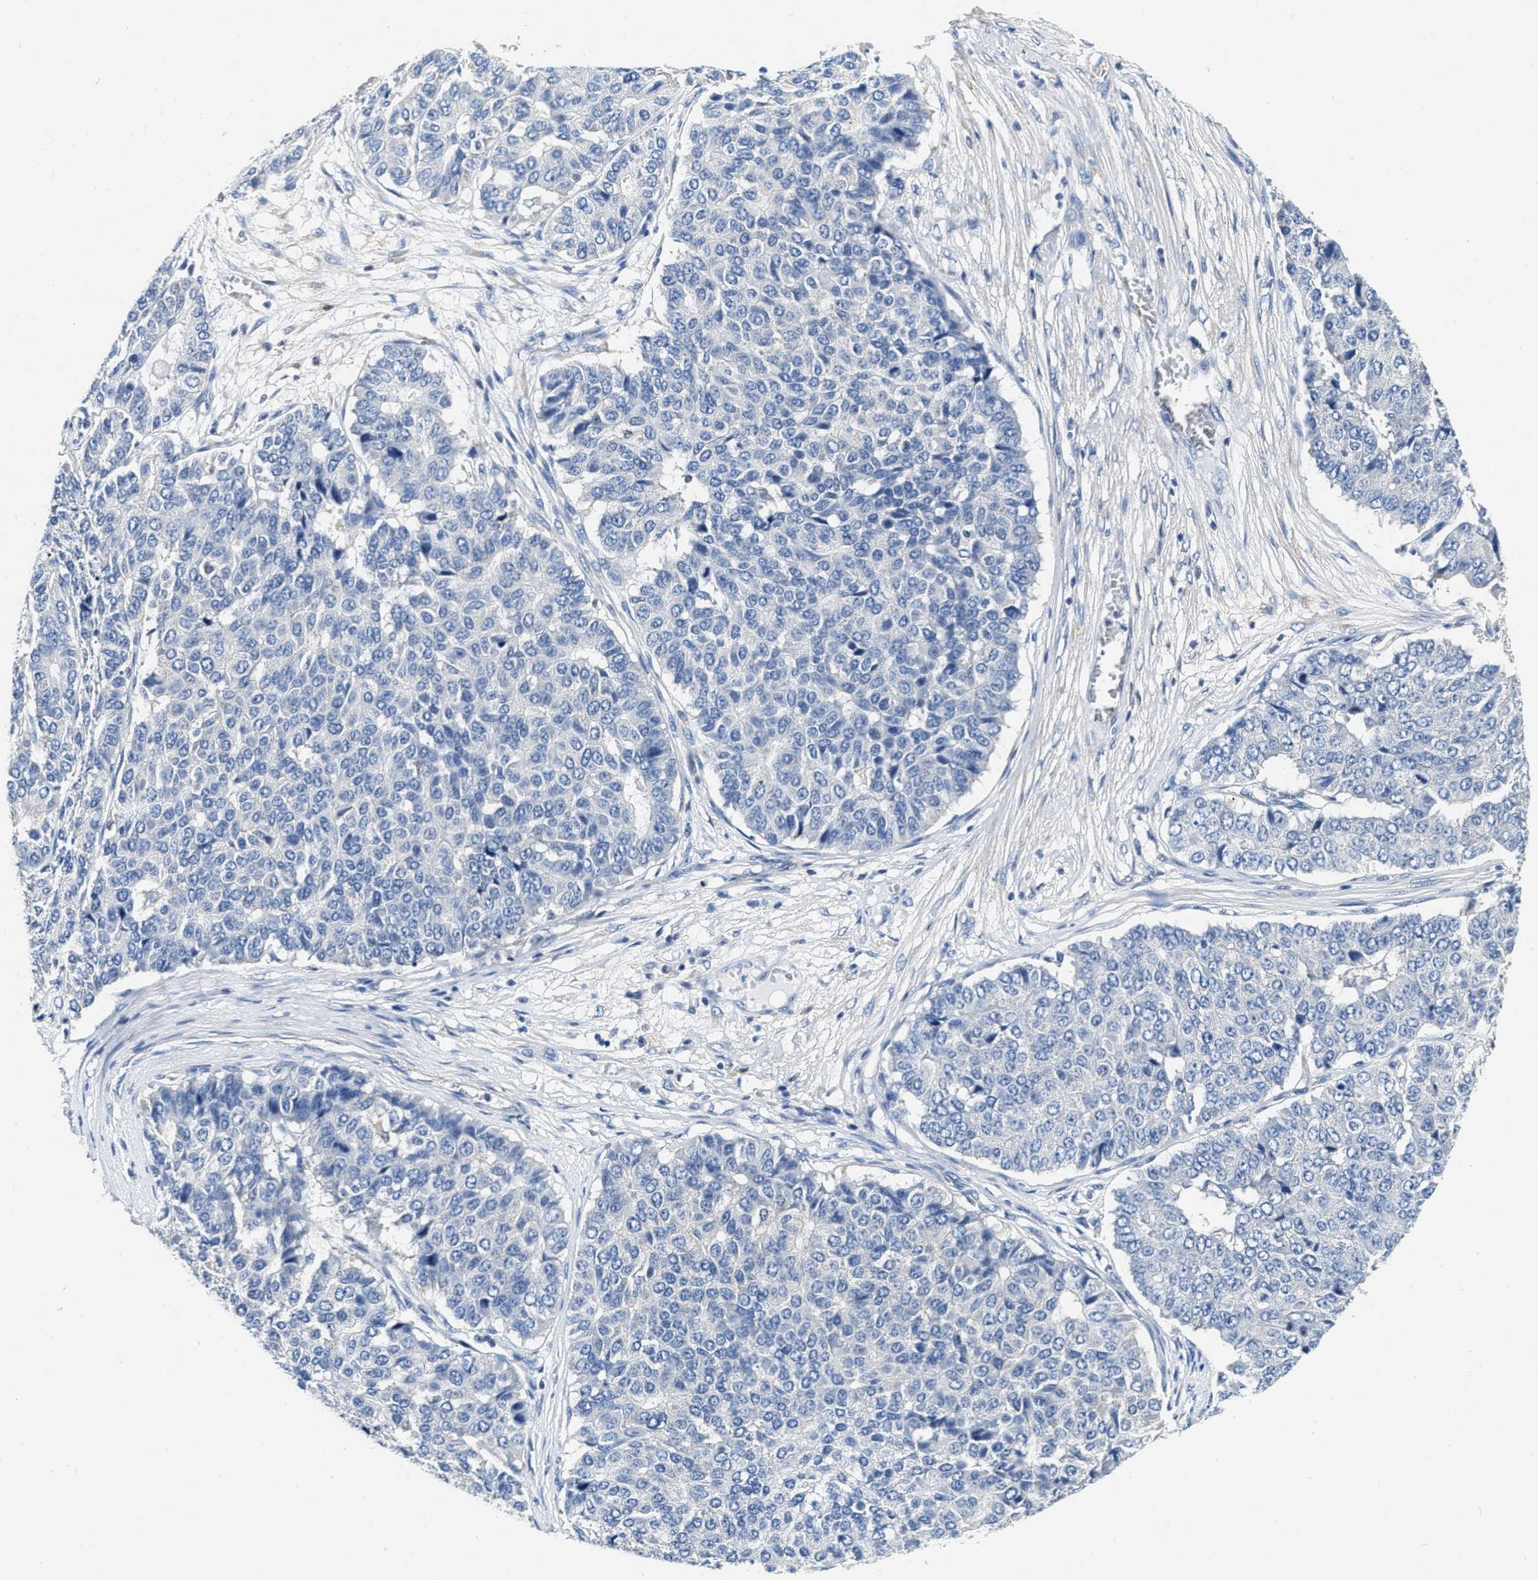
{"staining": {"intensity": "negative", "quantity": "none", "location": "none"}, "tissue": "pancreatic cancer", "cell_type": "Tumor cells", "image_type": "cancer", "snomed": [{"axis": "morphology", "description": "Adenocarcinoma, NOS"}, {"axis": "topography", "description": "Pancreas"}], "caption": "The image displays no staining of tumor cells in pancreatic cancer (adenocarcinoma).", "gene": "EIF2AK2", "patient": {"sex": "male", "age": 50}}